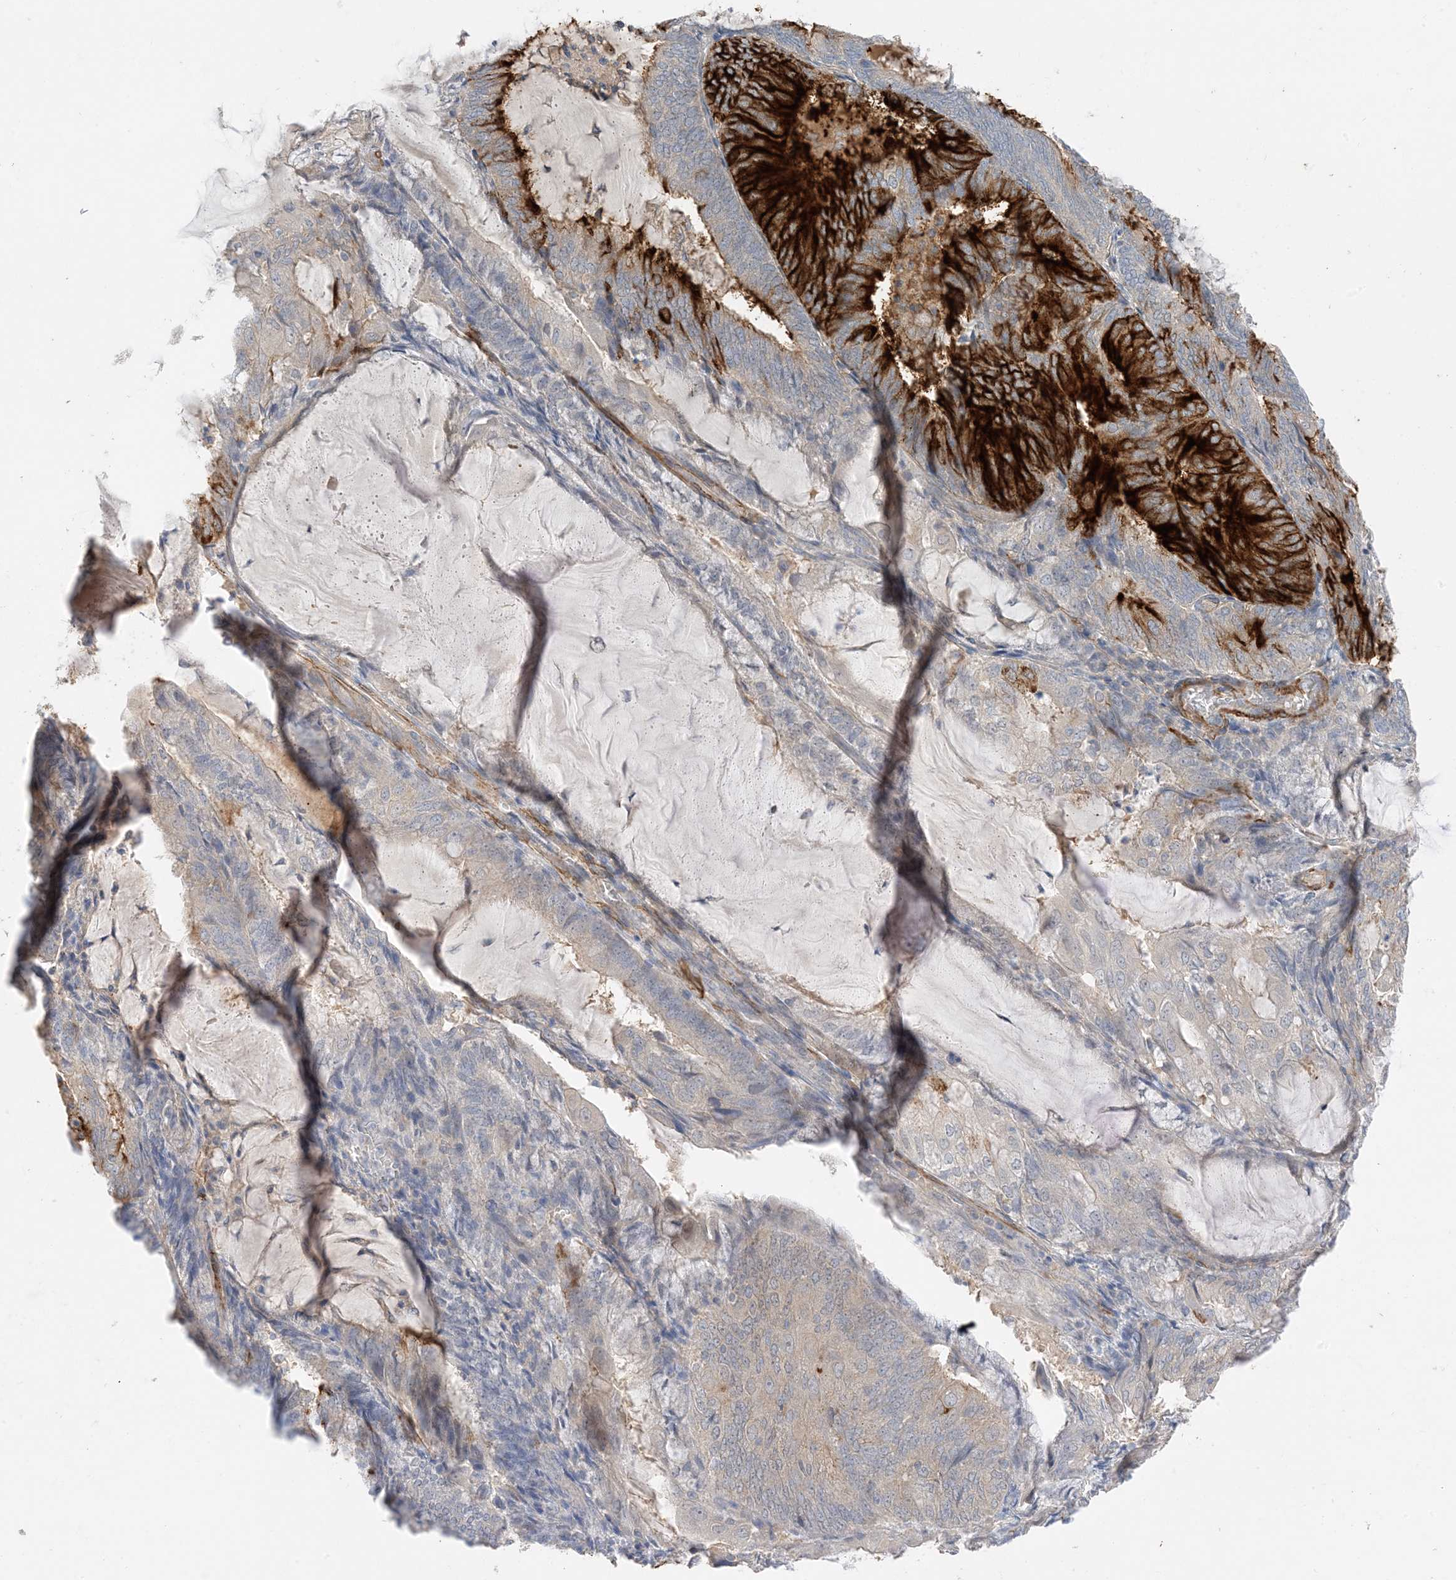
{"staining": {"intensity": "strong", "quantity": "<25%", "location": "cytoplasmic/membranous"}, "tissue": "endometrial cancer", "cell_type": "Tumor cells", "image_type": "cancer", "snomed": [{"axis": "morphology", "description": "Adenocarcinoma, NOS"}, {"axis": "topography", "description": "Endometrium"}], "caption": "DAB immunohistochemical staining of endometrial cancer demonstrates strong cytoplasmic/membranous protein expression in approximately <25% of tumor cells.", "gene": "KIFBP", "patient": {"sex": "female", "age": 81}}